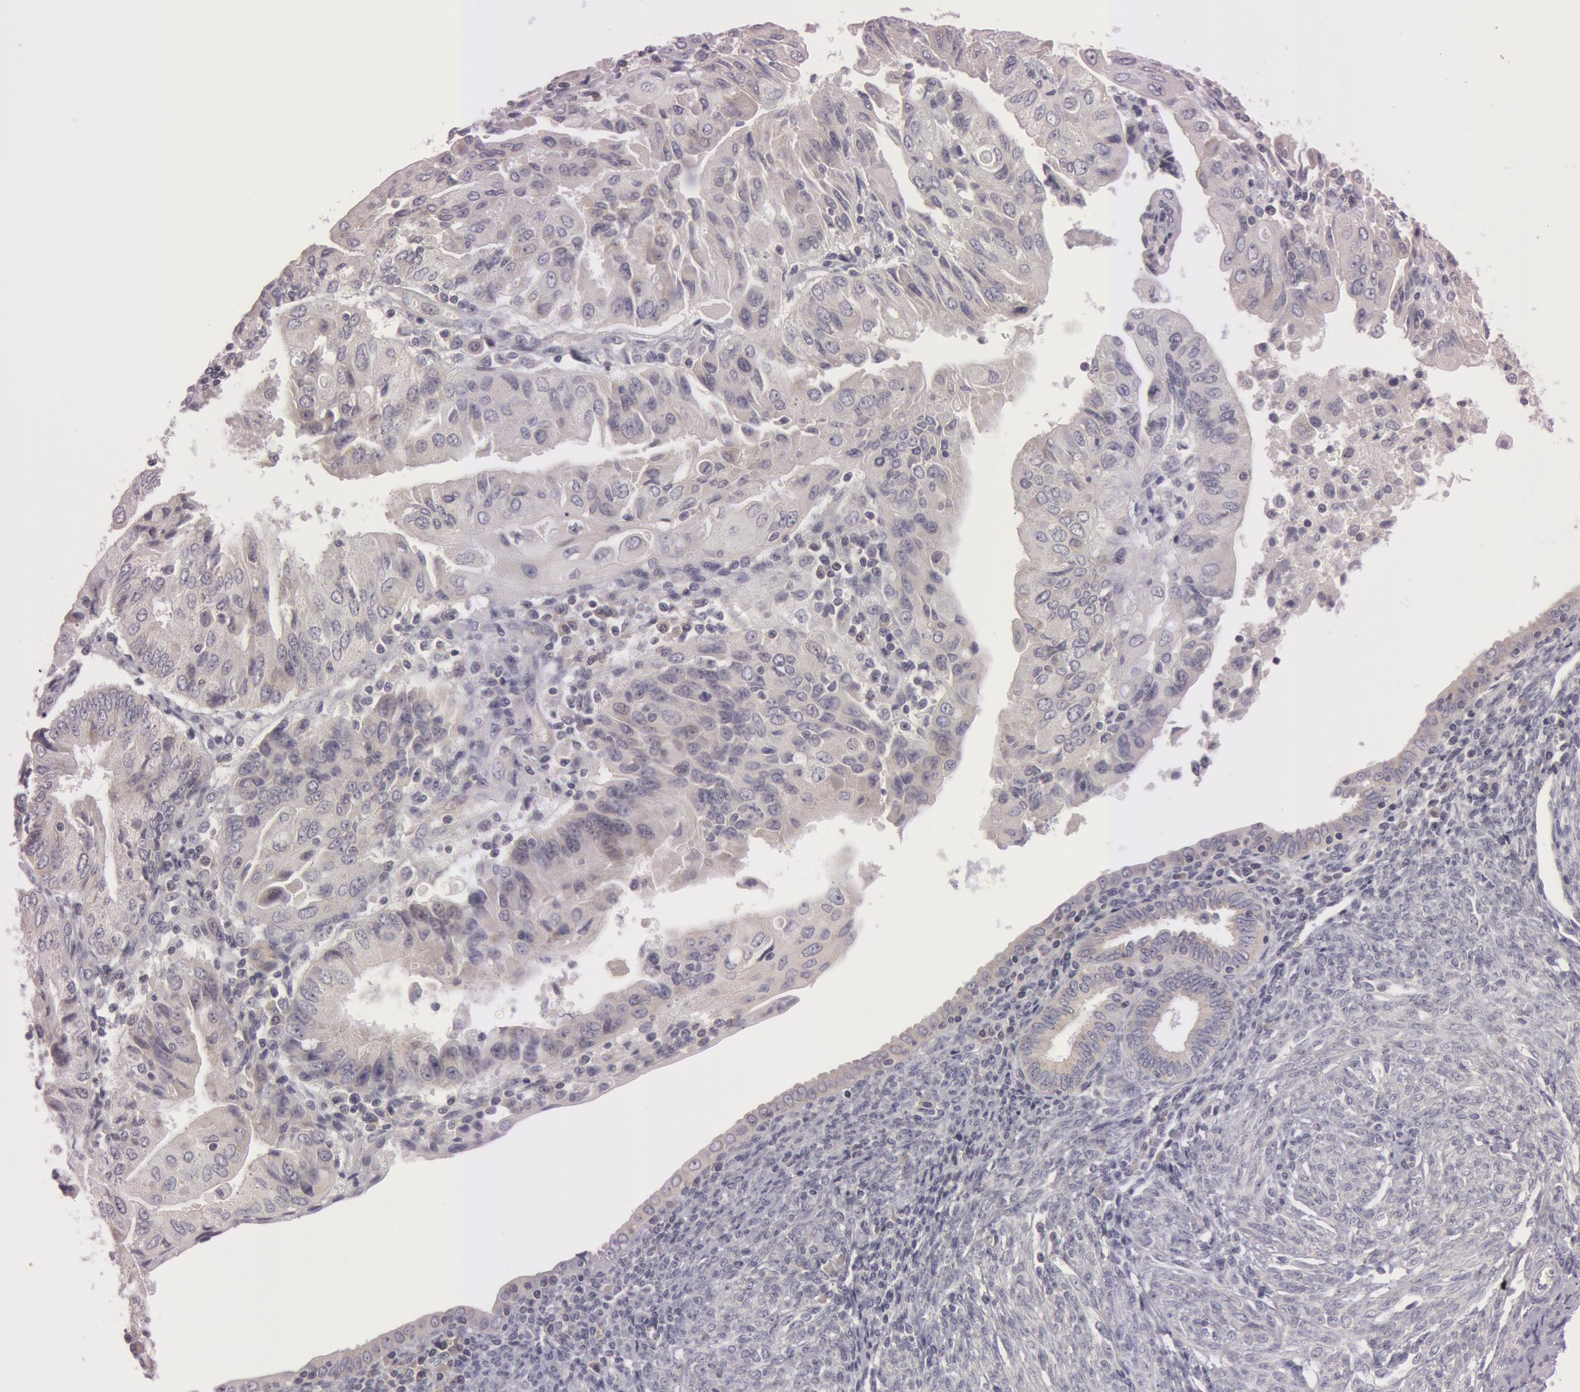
{"staining": {"intensity": "weak", "quantity": "<25%", "location": "cytoplasmic/membranous"}, "tissue": "endometrial cancer", "cell_type": "Tumor cells", "image_type": "cancer", "snomed": [{"axis": "morphology", "description": "Adenocarcinoma, NOS"}, {"axis": "topography", "description": "Endometrium"}], "caption": "Immunohistochemical staining of human endometrial cancer shows no significant staining in tumor cells.", "gene": "RALGAPA1", "patient": {"sex": "female", "age": 75}}